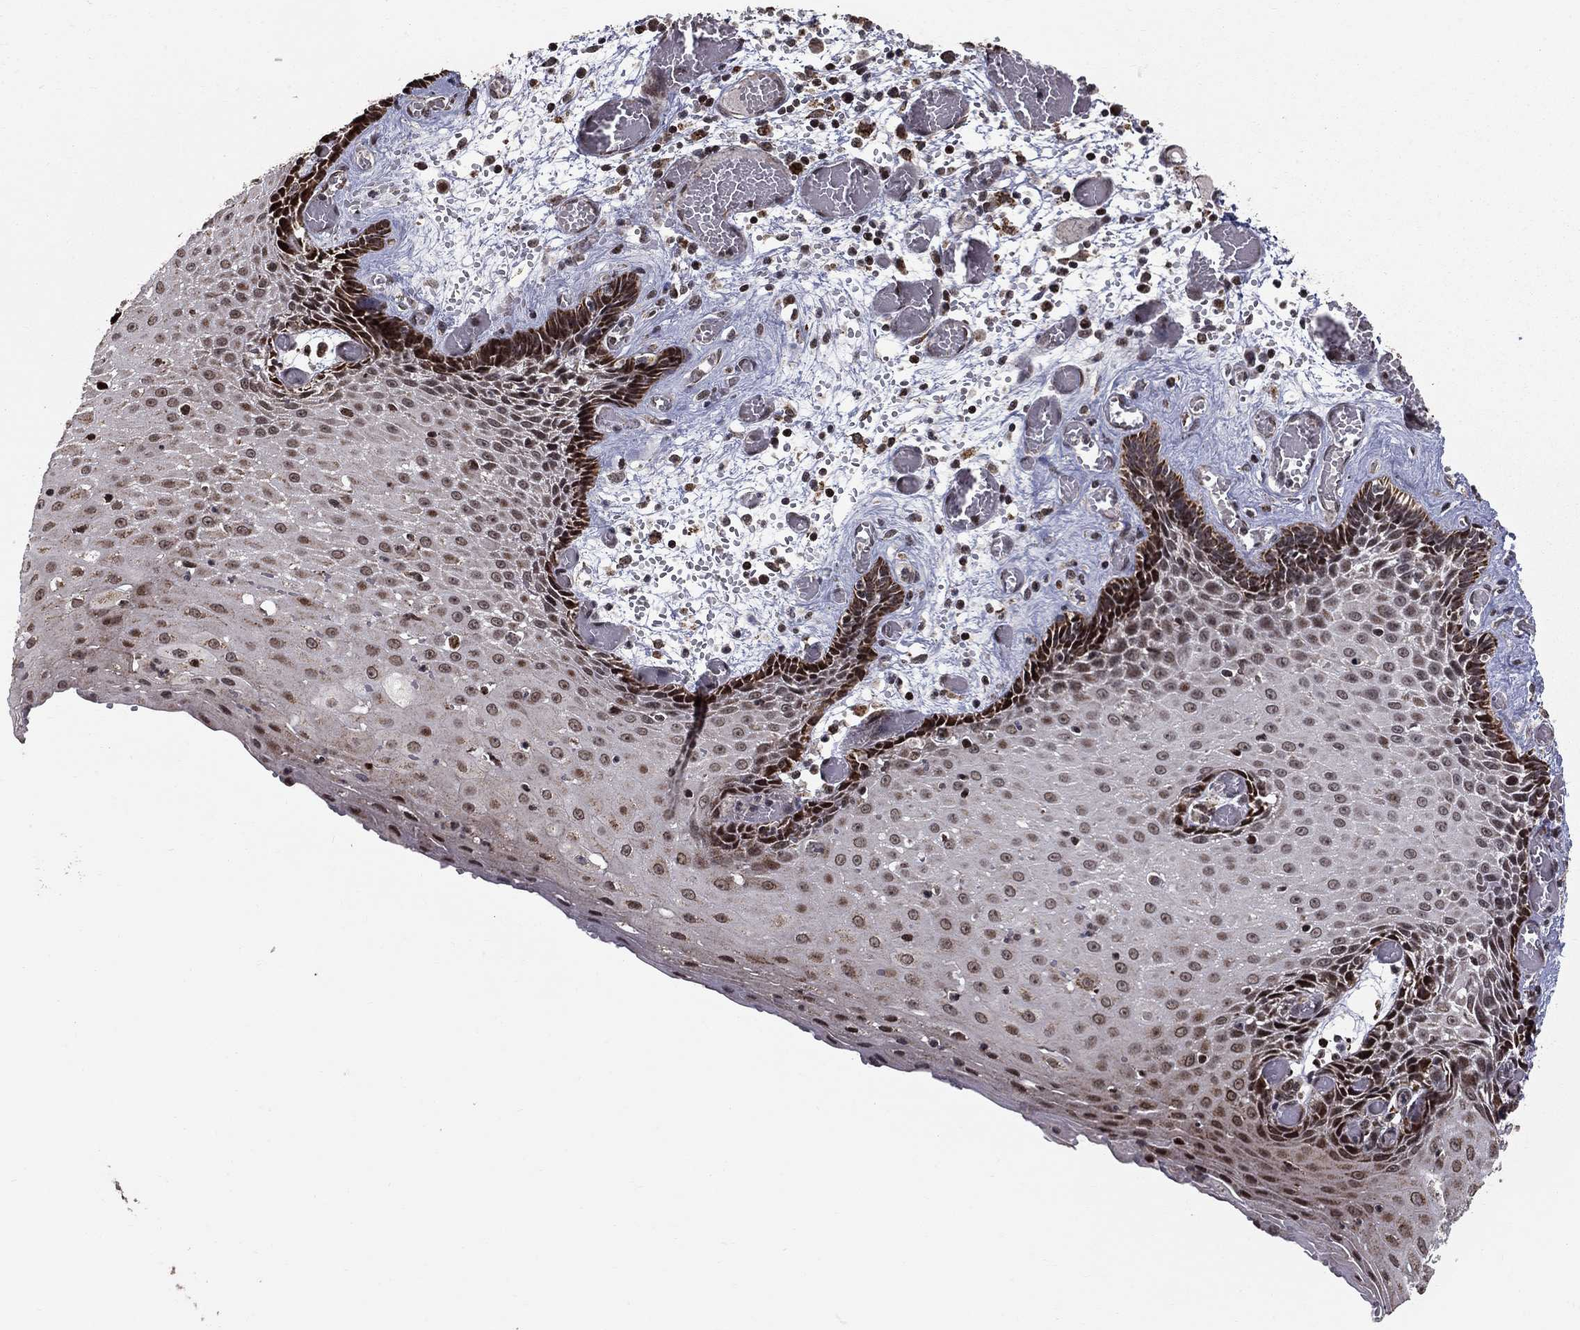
{"staining": {"intensity": "moderate", "quantity": "<25%", "location": "nuclear"}, "tissue": "esophagus", "cell_type": "Squamous epithelial cells", "image_type": "normal", "snomed": [{"axis": "morphology", "description": "Normal tissue, NOS"}, {"axis": "topography", "description": "Esophagus"}], "caption": "Protein staining of unremarkable esophagus displays moderate nuclear staining in about <25% of squamous epithelial cells. (DAB (3,3'-diaminobenzidine) IHC with brightfield microscopy, high magnification).", "gene": "ACOT13", "patient": {"sex": "male", "age": 58}}